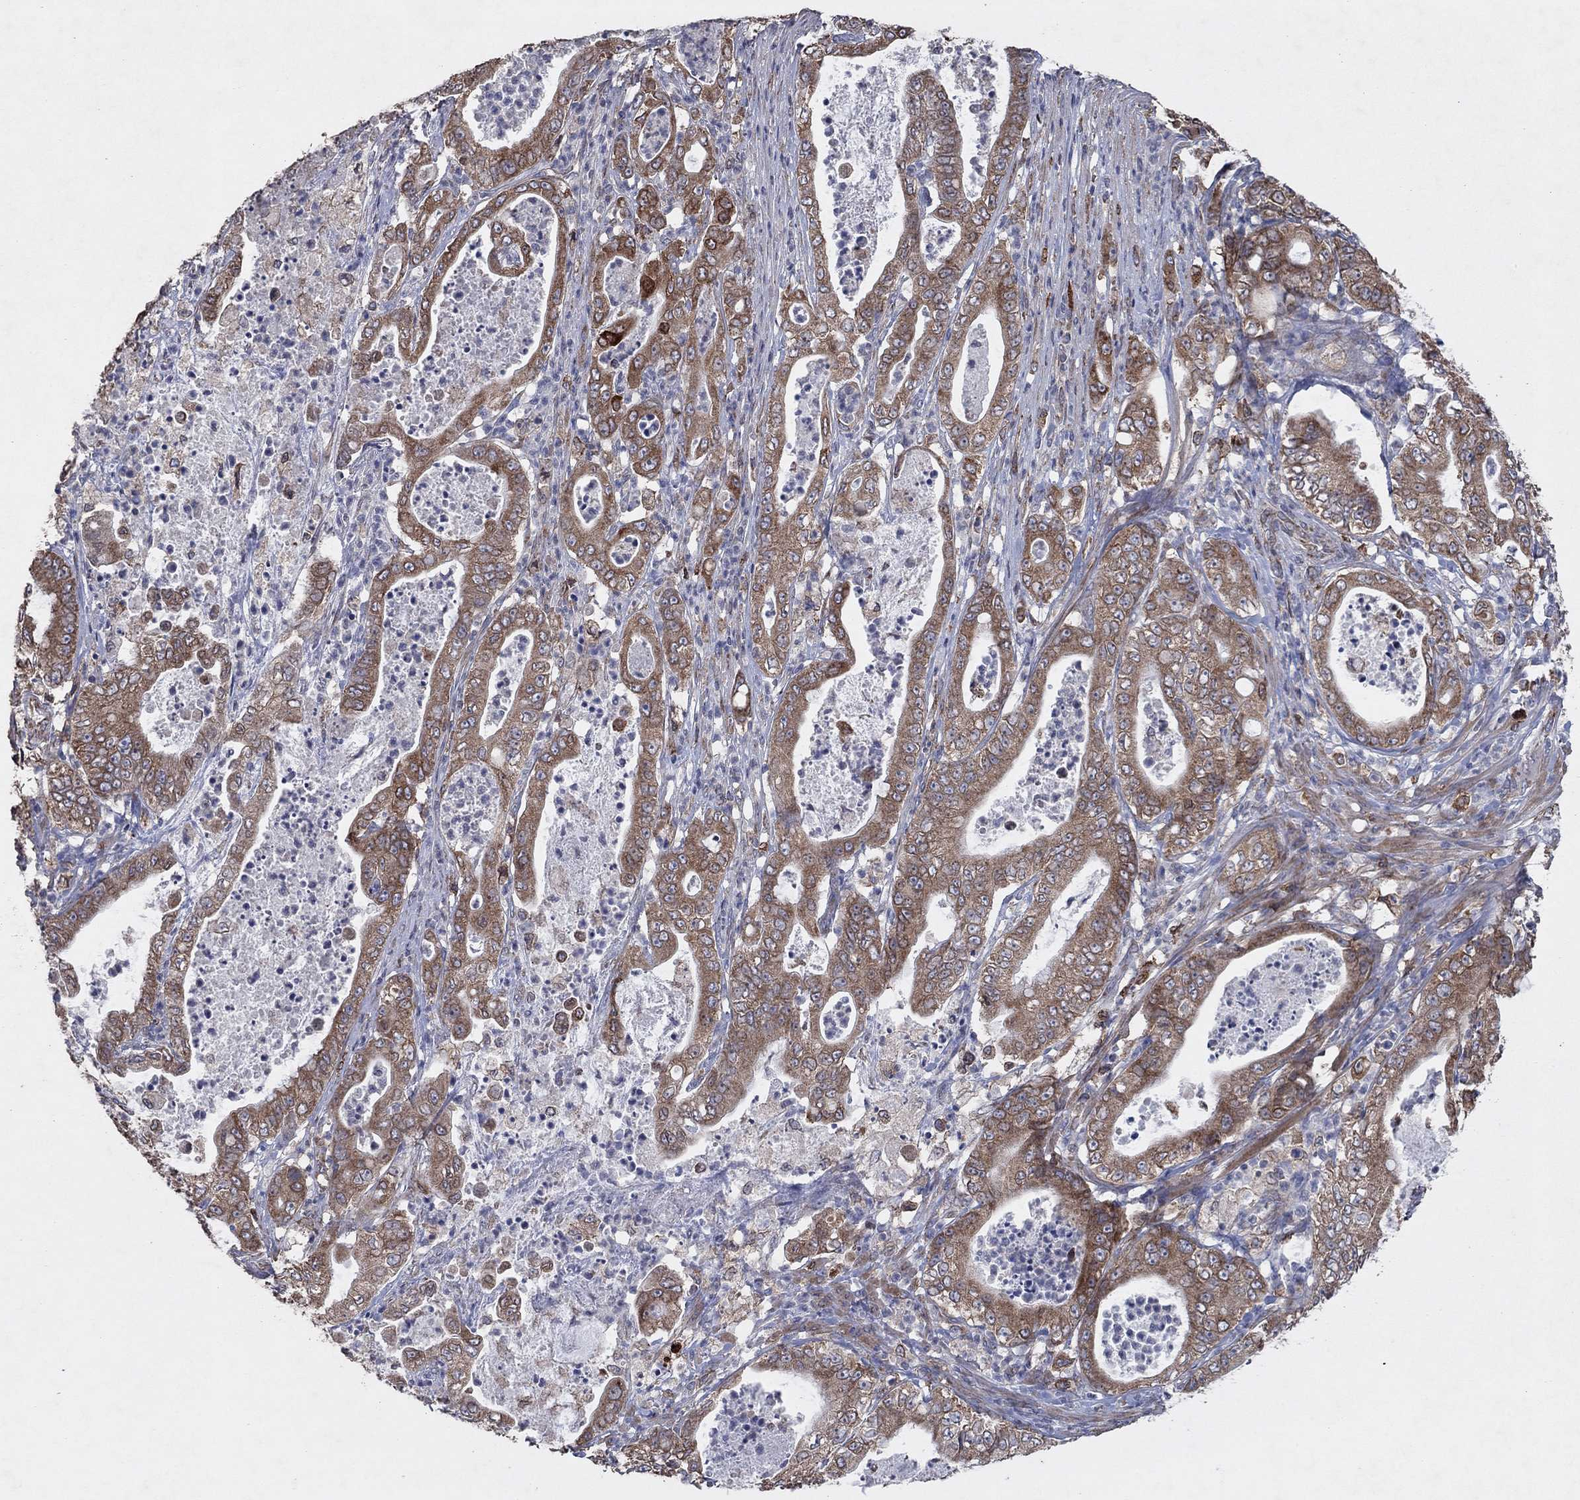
{"staining": {"intensity": "moderate", "quantity": ">75%", "location": "cytoplasmic/membranous"}, "tissue": "pancreatic cancer", "cell_type": "Tumor cells", "image_type": "cancer", "snomed": [{"axis": "morphology", "description": "Adenocarcinoma, NOS"}, {"axis": "topography", "description": "Pancreas"}], "caption": "This is an image of IHC staining of adenocarcinoma (pancreatic), which shows moderate staining in the cytoplasmic/membranous of tumor cells.", "gene": "NCEH1", "patient": {"sex": "male", "age": 71}}